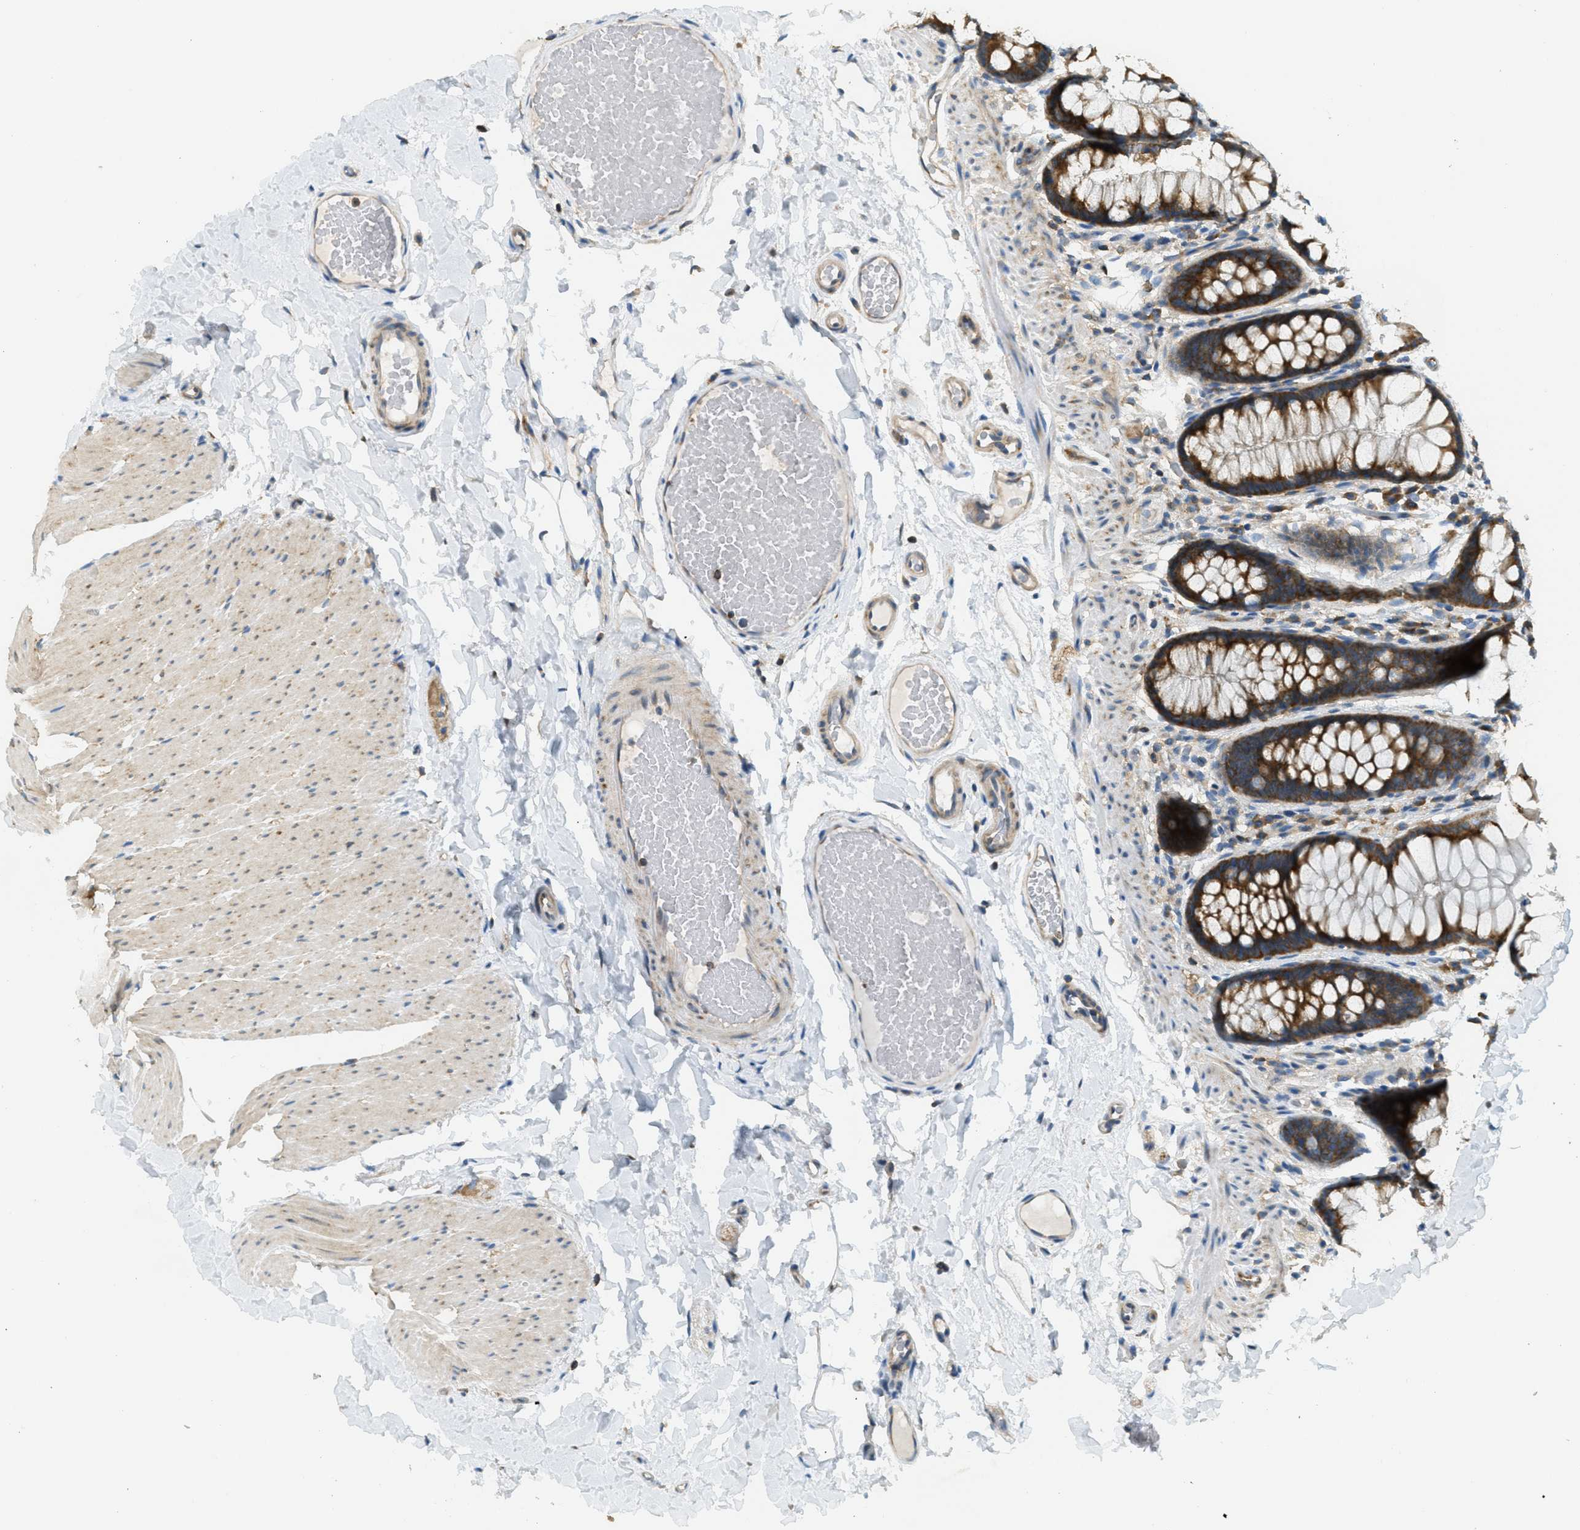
{"staining": {"intensity": "moderate", "quantity": ">75%", "location": "cytoplasmic/membranous"}, "tissue": "colon", "cell_type": "Endothelial cells", "image_type": "normal", "snomed": [{"axis": "morphology", "description": "Normal tissue, NOS"}, {"axis": "topography", "description": "Colon"}], "caption": "A brown stain shows moderate cytoplasmic/membranous expression of a protein in endothelial cells of unremarkable colon.", "gene": "ABCF1", "patient": {"sex": "female", "age": 56}}